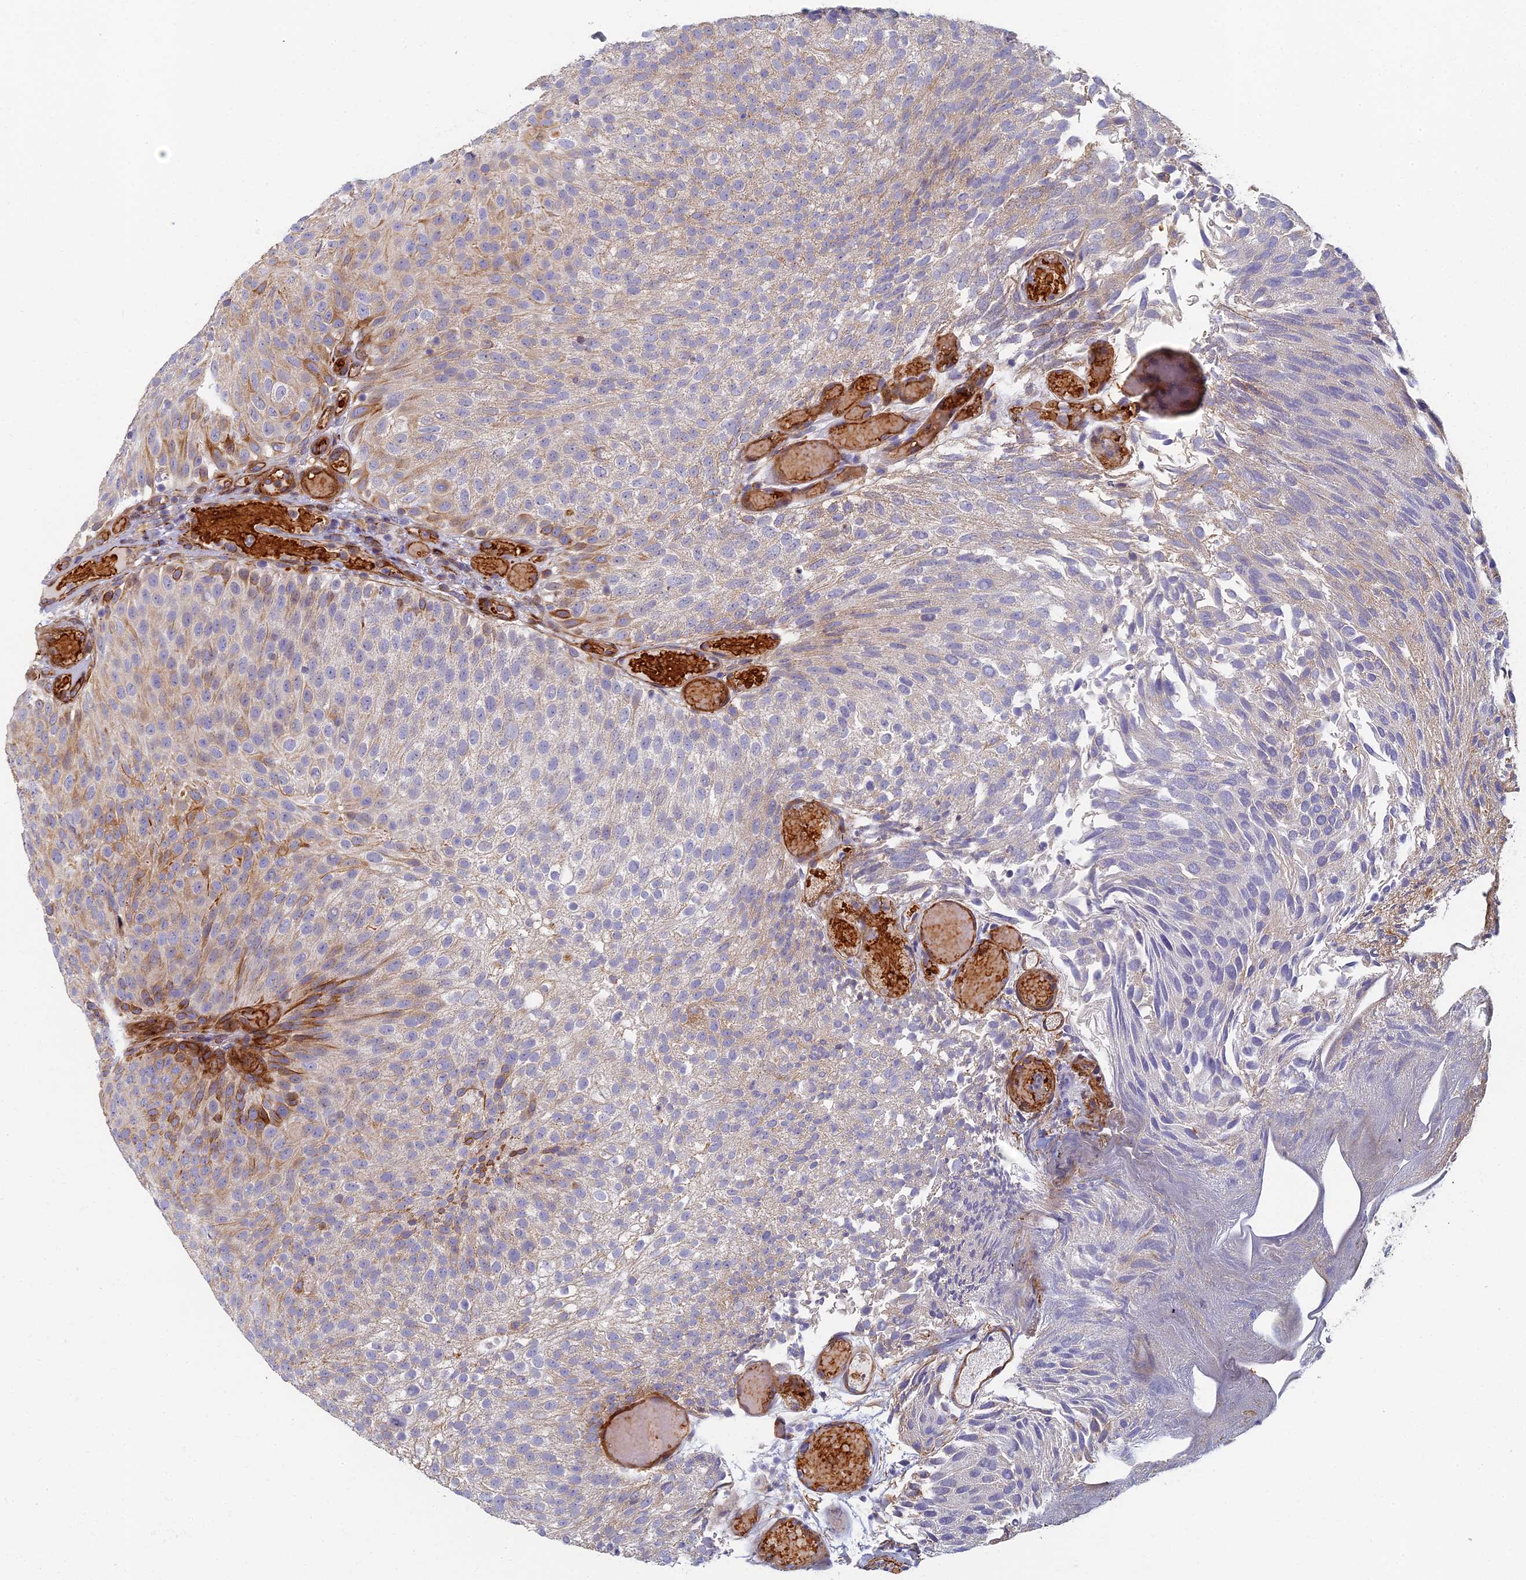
{"staining": {"intensity": "weak", "quantity": "<25%", "location": "cytoplasmic/membranous"}, "tissue": "urothelial cancer", "cell_type": "Tumor cells", "image_type": "cancer", "snomed": [{"axis": "morphology", "description": "Urothelial carcinoma, Low grade"}, {"axis": "topography", "description": "Urinary bladder"}], "caption": "Tumor cells show no significant expression in low-grade urothelial carcinoma.", "gene": "ABCB10", "patient": {"sex": "male", "age": 78}}